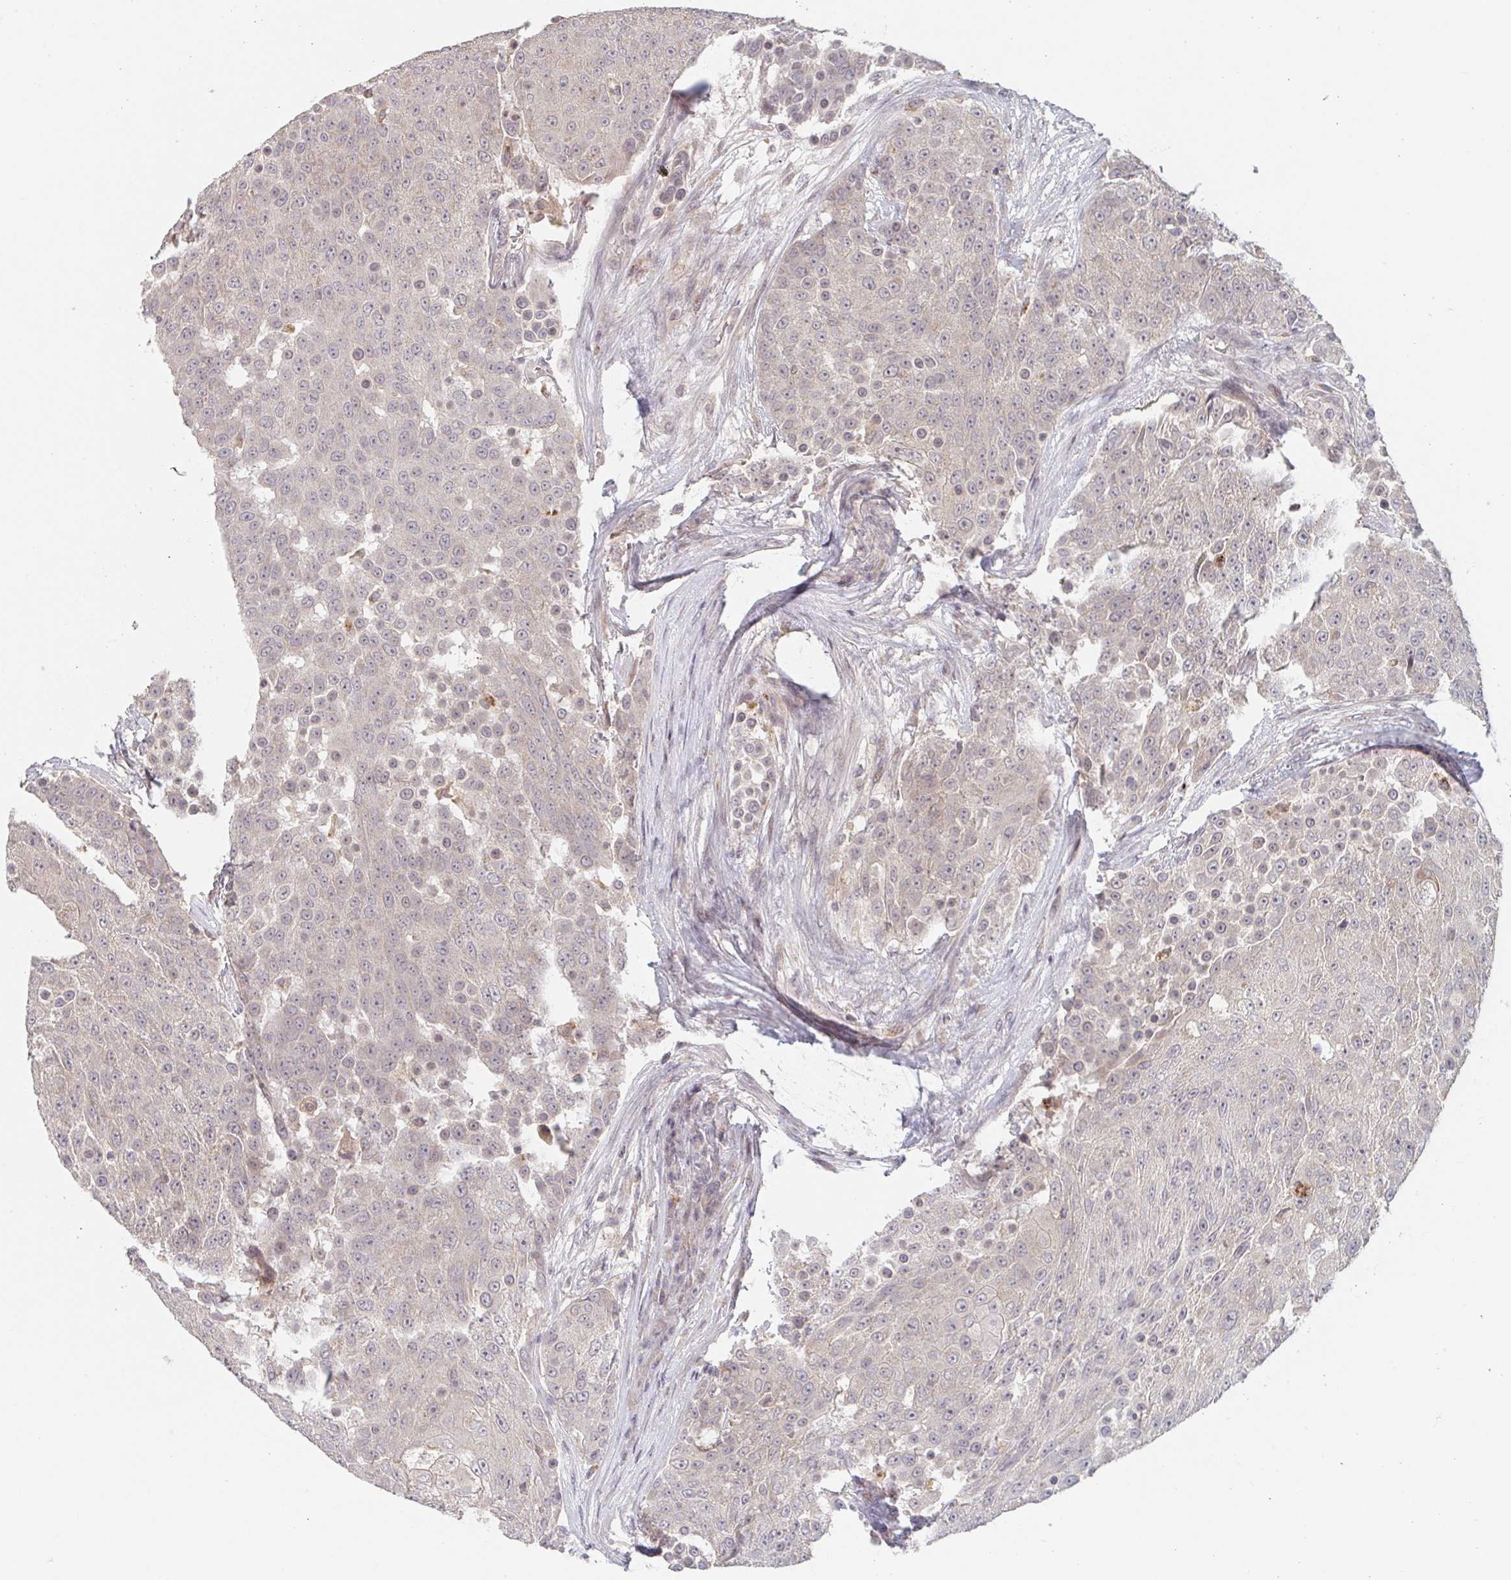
{"staining": {"intensity": "weak", "quantity": "<25%", "location": "nuclear"}, "tissue": "urothelial cancer", "cell_type": "Tumor cells", "image_type": "cancer", "snomed": [{"axis": "morphology", "description": "Urothelial carcinoma, High grade"}, {"axis": "topography", "description": "Urinary bladder"}], "caption": "Immunohistochemistry histopathology image of neoplastic tissue: human urothelial cancer stained with DAB (3,3'-diaminobenzidine) demonstrates no significant protein staining in tumor cells.", "gene": "DCST1", "patient": {"sex": "female", "age": 63}}